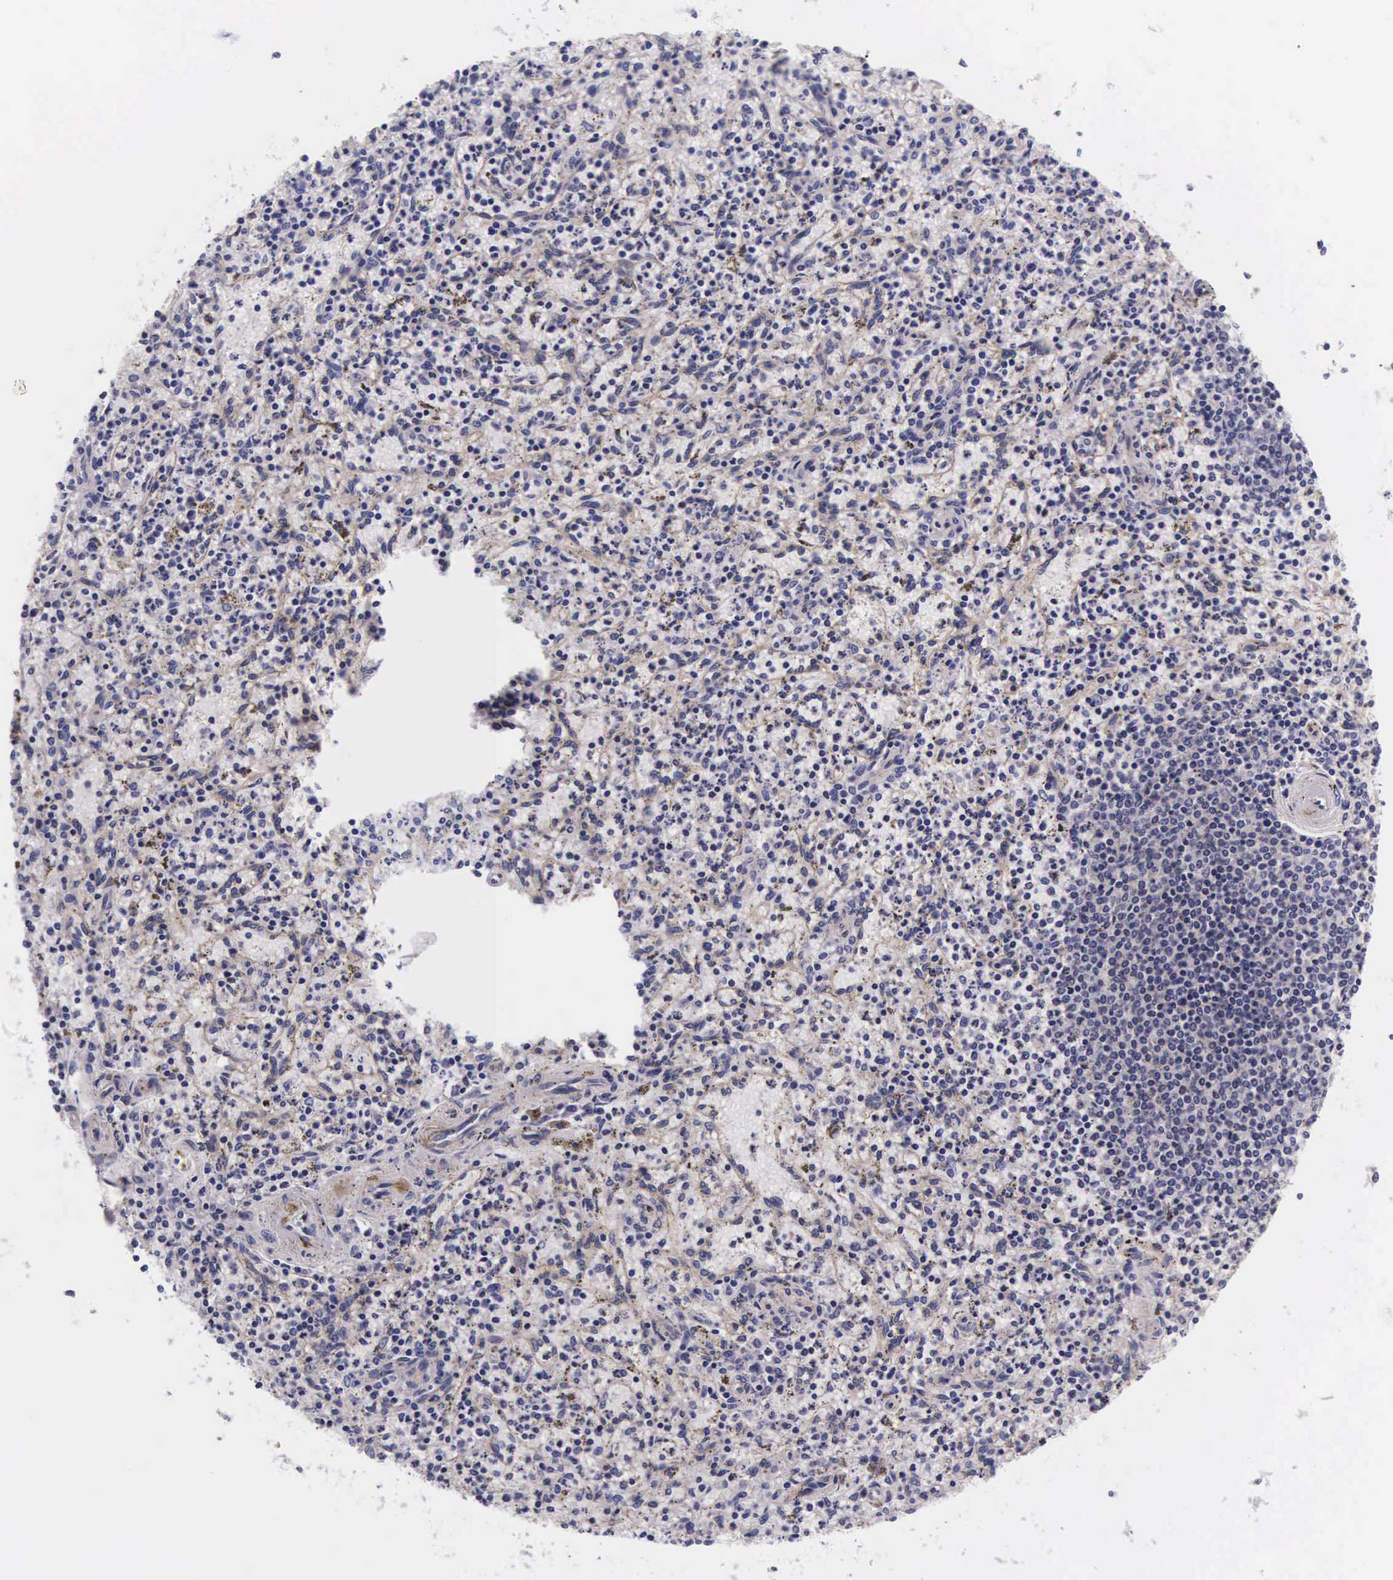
{"staining": {"intensity": "negative", "quantity": "none", "location": "none"}, "tissue": "spleen", "cell_type": "Cells in red pulp", "image_type": "normal", "snomed": [{"axis": "morphology", "description": "Normal tissue, NOS"}, {"axis": "topography", "description": "Spleen"}], "caption": "Immunohistochemical staining of normal spleen exhibits no significant staining in cells in red pulp.", "gene": "PHETA2", "patient": {"sex": "male", "age": 72}}